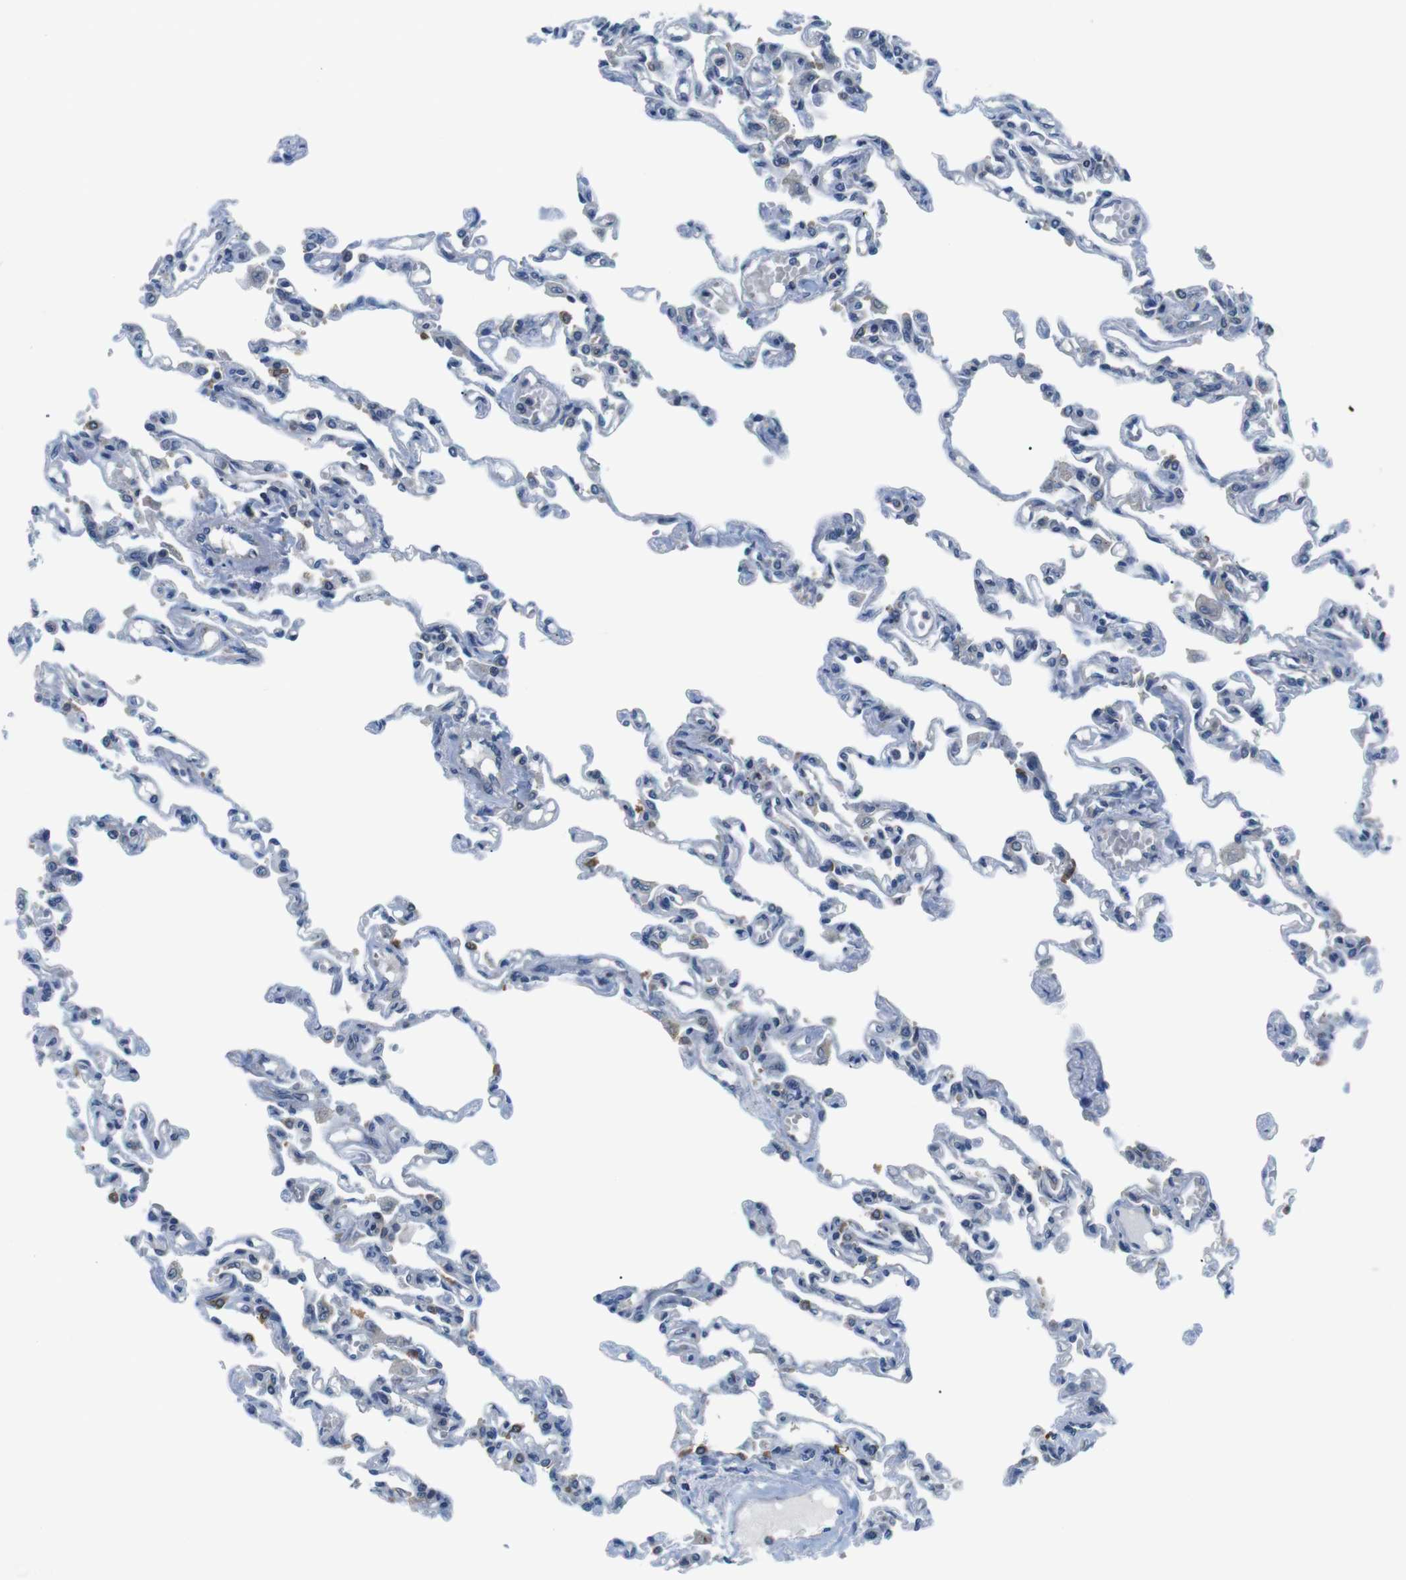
{"staining": {"intensity": "negative", "quantity": "none", "location": "none"}, "tissue": "lung", "cell_type": "Alveolar cells", "image_type": "normal", "snomed": [{"axis": "morphology", "description": "Normal tissue, NOS"}, {"axis": "topography", "description": "Lung"}], "caption": "This micrograph is of unremarkable lung stained with IHC to label a protein in brown with the nuclei are counter-stained blue. There is no expression in alveolar cells. (DAB (3,3'-diaminobenzidine) immunohistochemistry with hematoxylin counter stain).", "gene": "JAK1", "patient": {"sex": "male", "age": 21}}